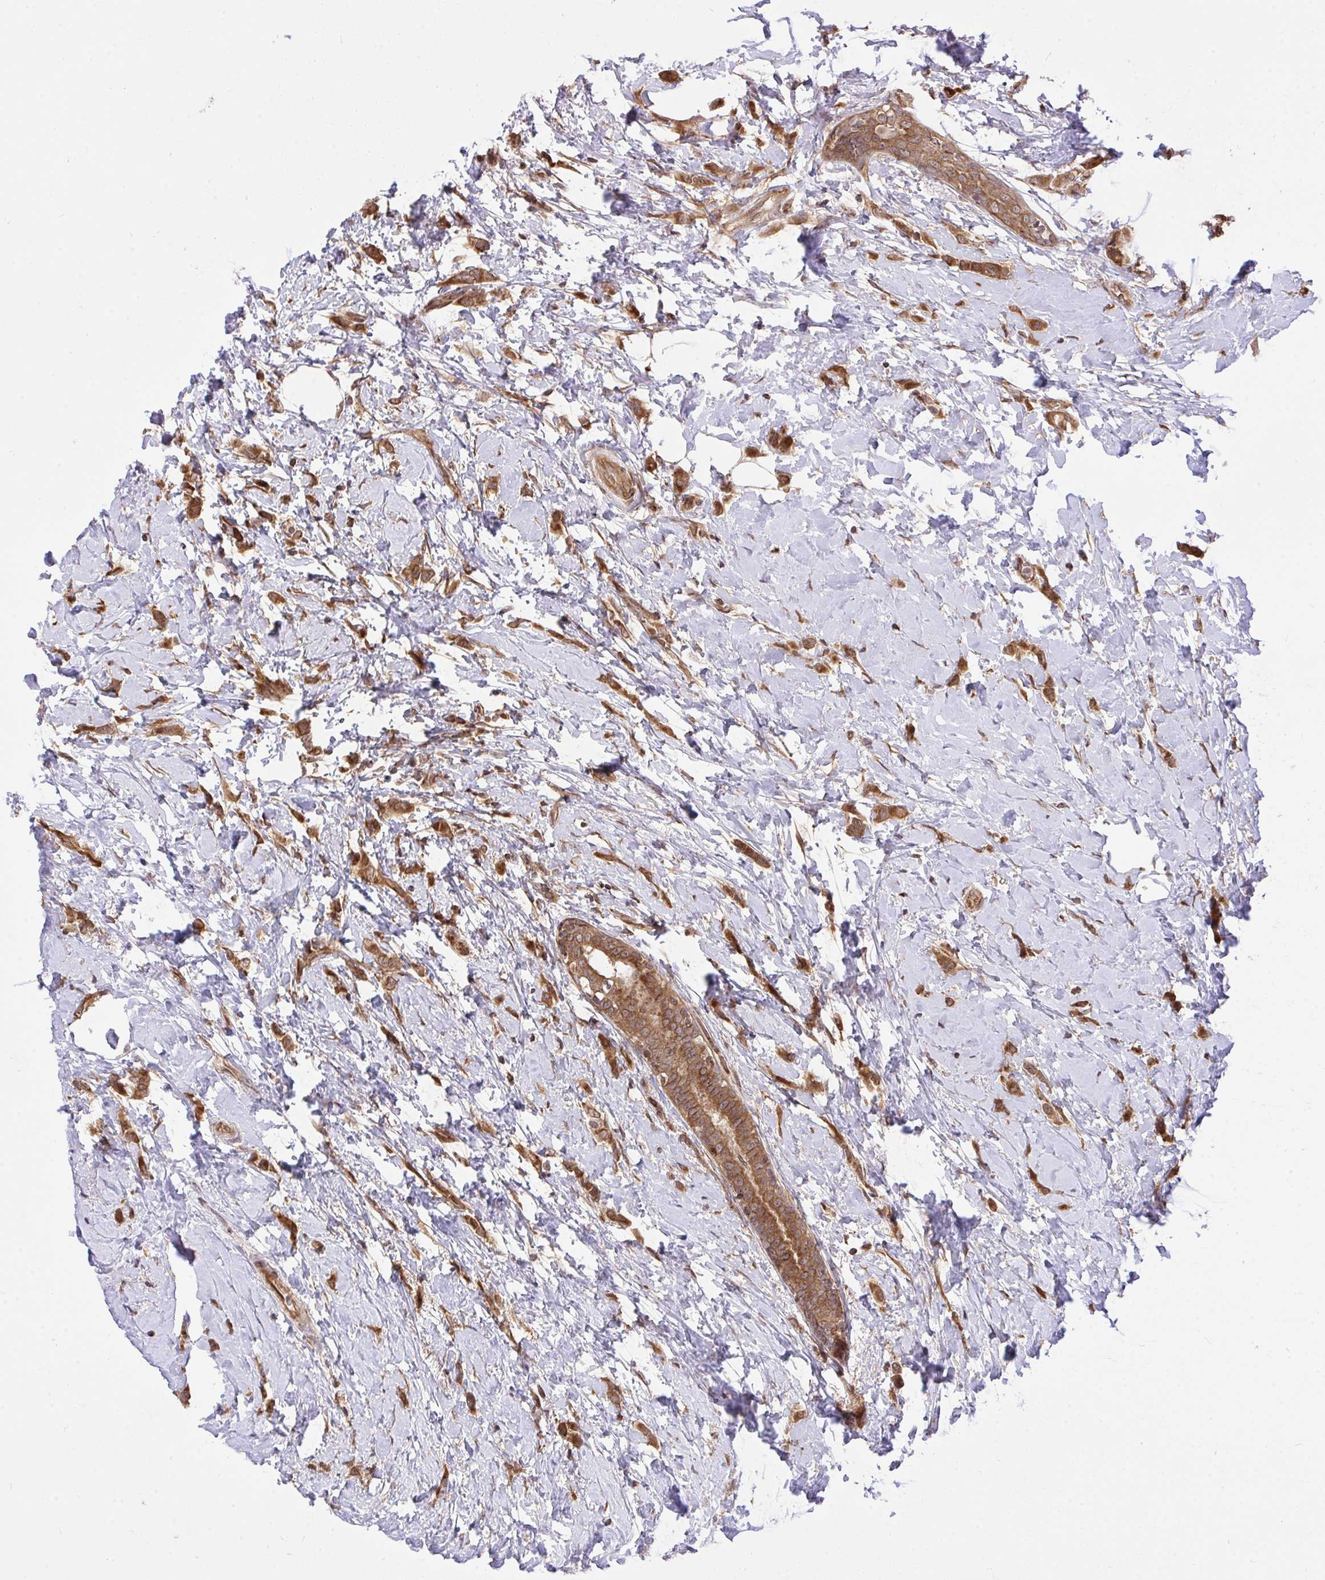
{"staining": {"intensity": "moderate", "quantity": ">75%", "location": "cytoplasmic/membranous,nuclear"}, "tissue": "breast cancer", "cell_type": "Tumor cells", "image_type": "cancer", "snomed": [{"axis": "morphology", "description": "Lobular carcinoma"}, {"axis": "topography", "description": "Breast"}], "caption": "Immunohistochemical staining of human lobular carcinoma (breast) shows medium levels of moderate cytoplasmic/membranous and nuclear protein staining in about >75% of tumor cells.", "gene": "ERI1", "patient": {"sex": "female", "age": 66}}